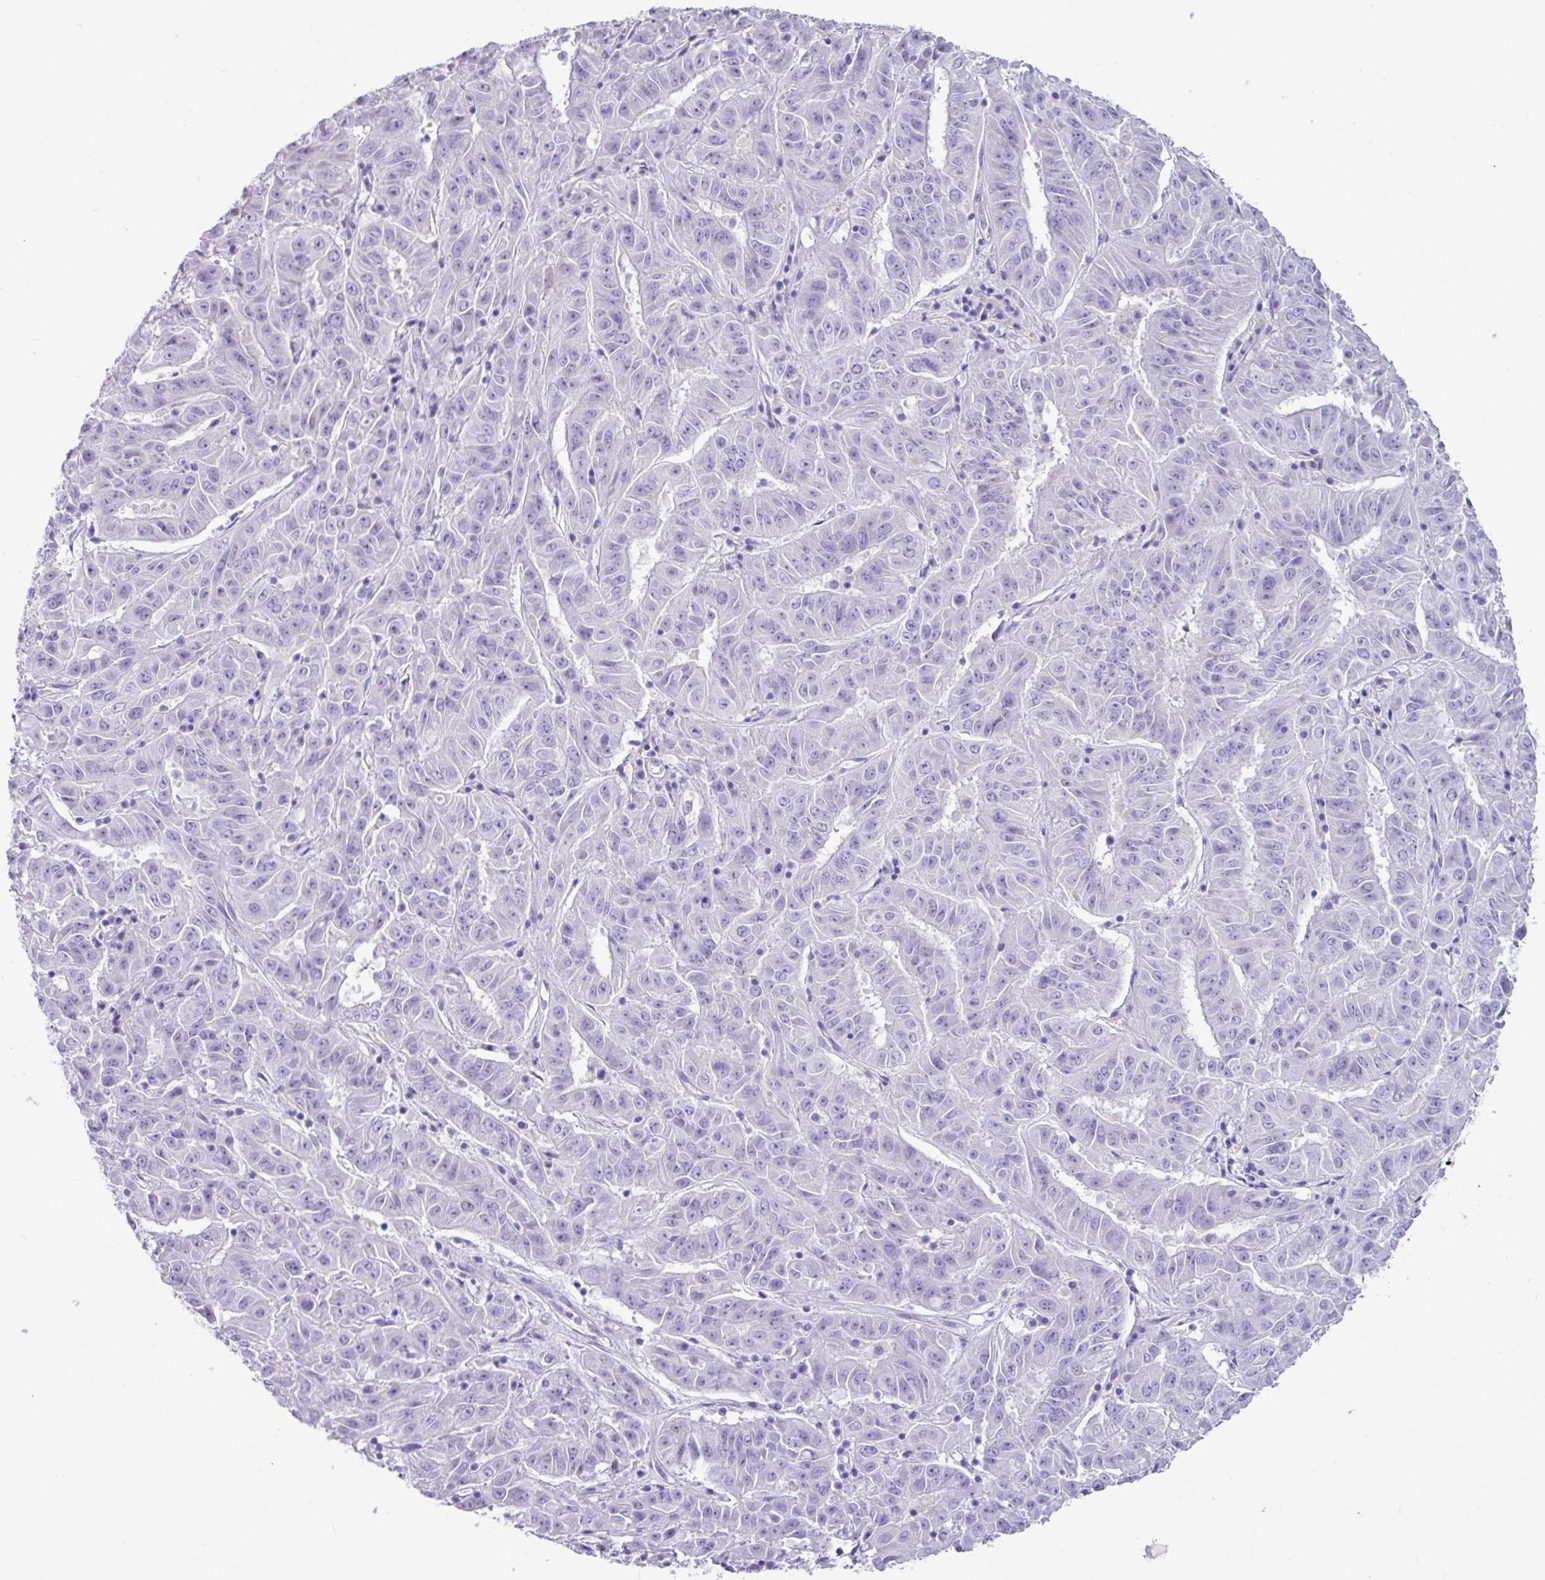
{"staining": {"intensity": "negative", "quantity": "none", "location": "none"}, "tissue": "pancreatic cancer", "cell_type": "Tumor cells", "image_type": "cancer", "snomed": [{"axis": "morphology", "description": "Adenocarcinoma, NOS"}, {"axis": "topography", "description": "Pancreas"}], "caption": "Histopathology image shows no protein positivity in tumor cells of pancreatic adenocarcinoma tissue. Nuclei are stained in blue.", "gene": "ZNF524", "patient": {"sex": "male", "age": 63}}